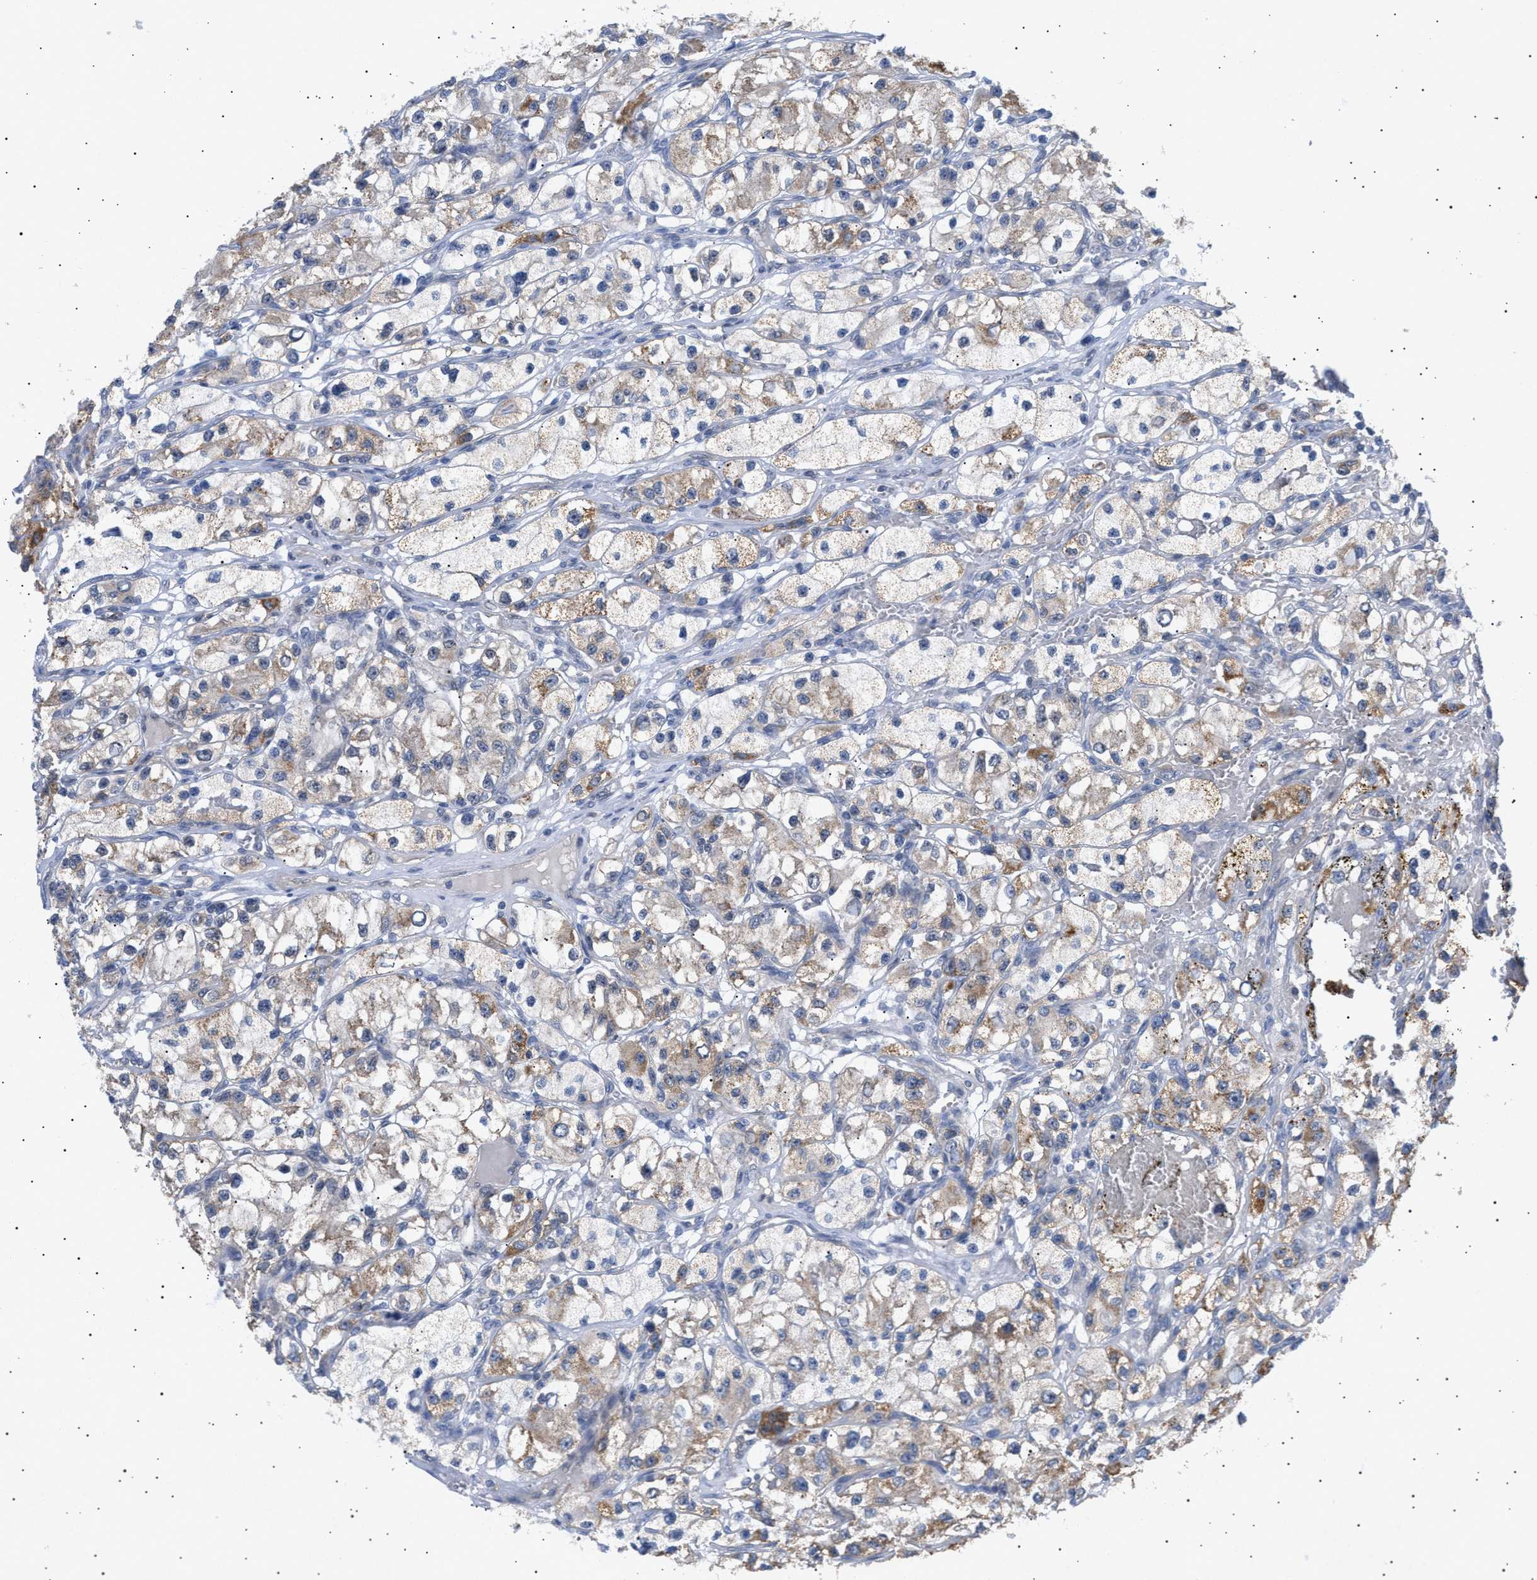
{"staining": {"intensity": "moderate", "quantity": "25%-75%", "location": "cytoplasmic/membranous"}, "tissue": "renal cancer", "cell_type": "Tumor cells", "image_type": "cancer", "snomed": [{"axis": "morphology", "description": "Adenocarcinoma, NOS"}, {"axis": "topography", "description": "Kidney"}], "caption": "Renal adenocarcinoma tissue exhibits moderate cytoplasmic/membranous expression in approximately 25%-75% of tumor cells, visualized by immunohistochemistry. Immunohistochemistry stains the protein of interest in brown and the nuclei are stained blue.", "gene": "SIRT5", "patient": {"sex": "female", "age": 57}}